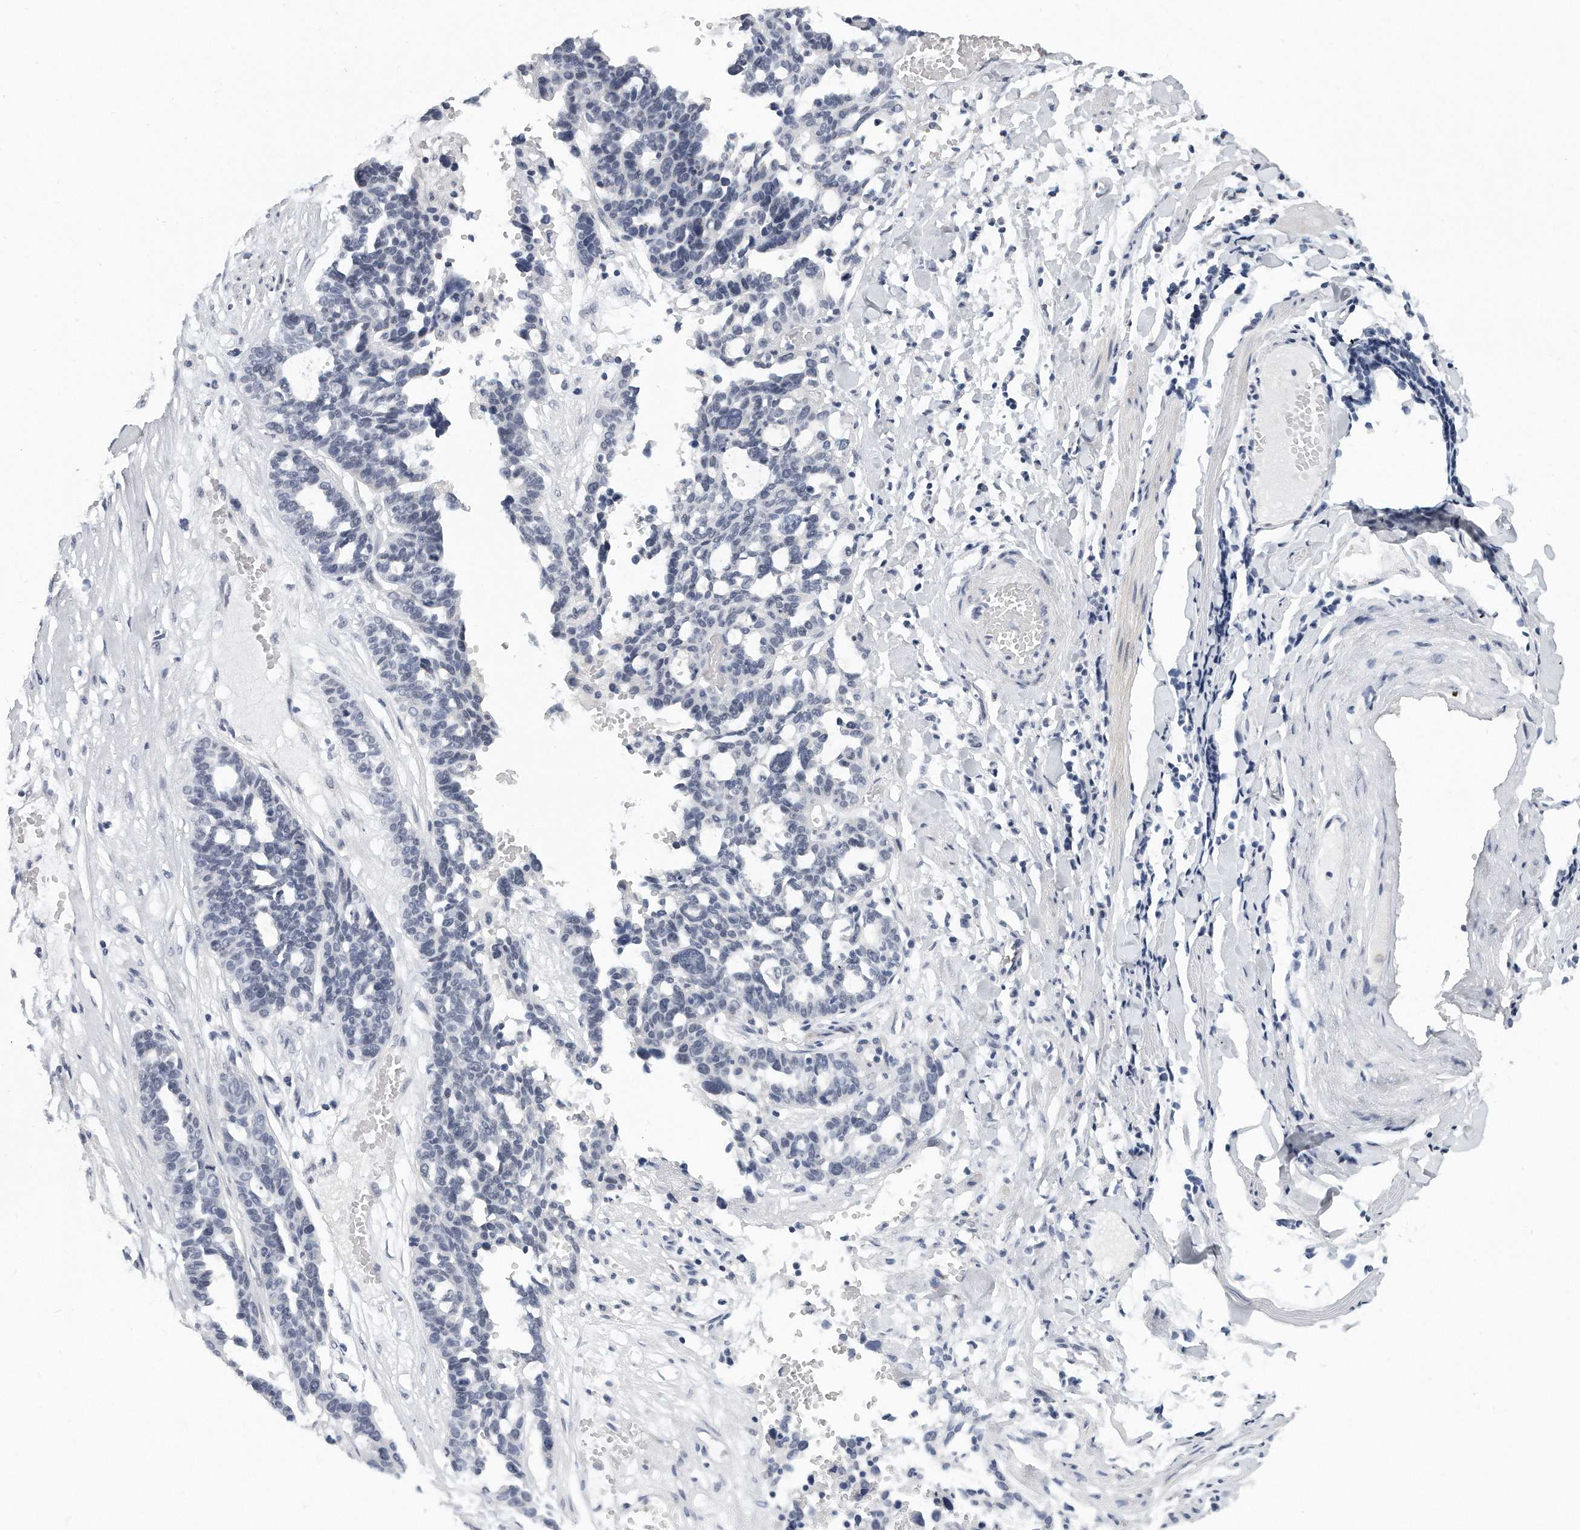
{"staining": {"intensity": "negative", "quantity": "none", "location": "none"}, "tissue": "ovarian cancer", "cell_type": "Tumor cells", "image_type": "cancer", "snomed": [{"axis": "morphology", "description": "Cystadenocarcinoma, serous, NOS"}, {"axis": "topography", "description": "Ovary"}], "caption": "High magnification brightfield microscopy of ovarian cancer stained with DAB (3,3'-diaminobenzidine) (brown) and counterstained with hematoxylin (blue): tumor cells show no significant positivity. (DAB immunohistochemistry with hematoxylin counter stain).", "gene": "TFCP2L1", "patient": {"sex": "female", "age": 59}}